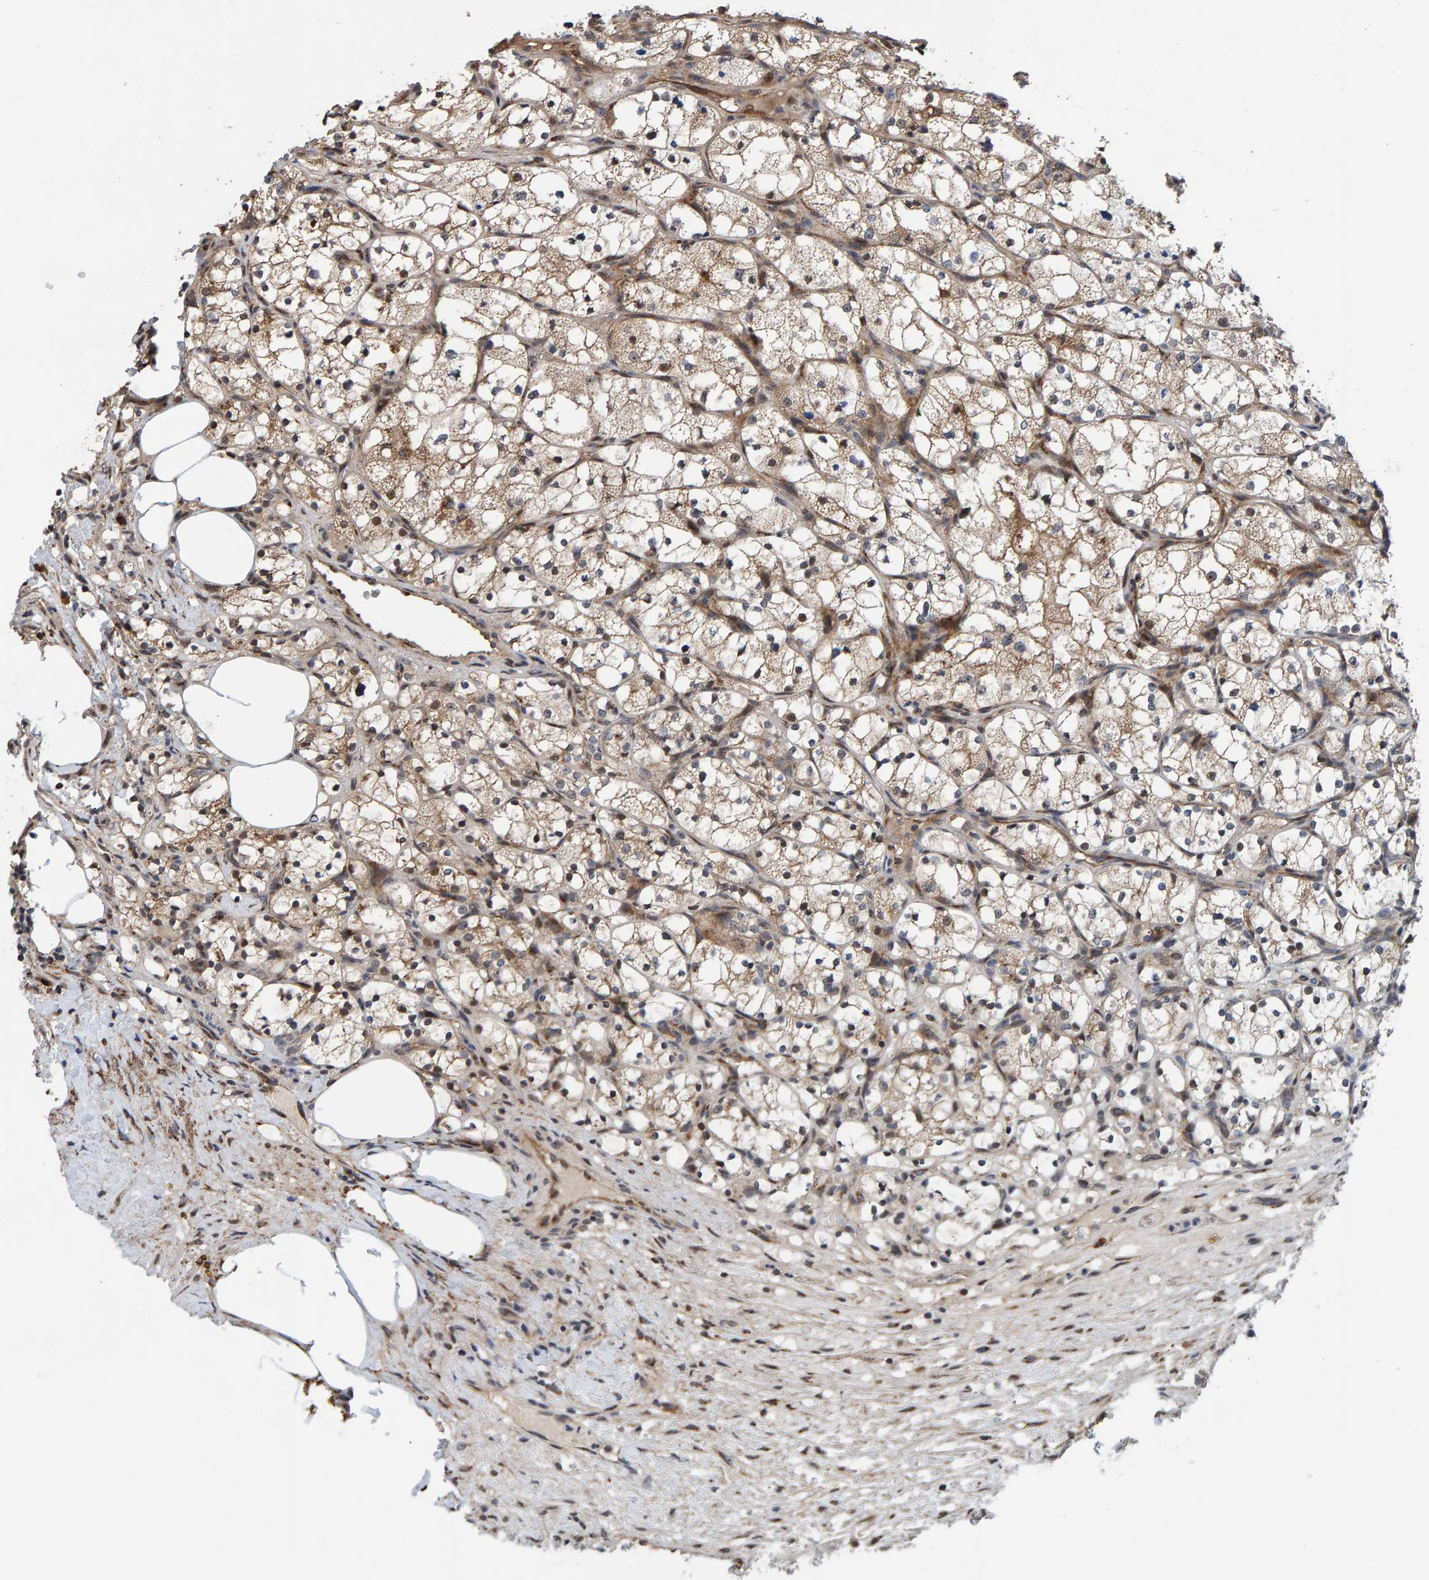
{"staining": {"intensity": "weak", "quantity": ">75%", "location": "cytoplasmic/membranous,nuclear"}, "tissue": "renal cancer", "cell_type": "Tumor cells", "image_type": "cancer", "snomed": [{"axis": "morphology", "description": "Adenocarcinoma, NOS"}, {"axis": "topography", "description": "Kidney"}], "caption": "Immunohistochemical staining of renal adenocarcinoma shows weak cytoplasmic/membranous and nuclear protein expression in about >75% of tumor cells.", "gene": "CCDC25", "patient": {"sex": "female", "age": 69}}